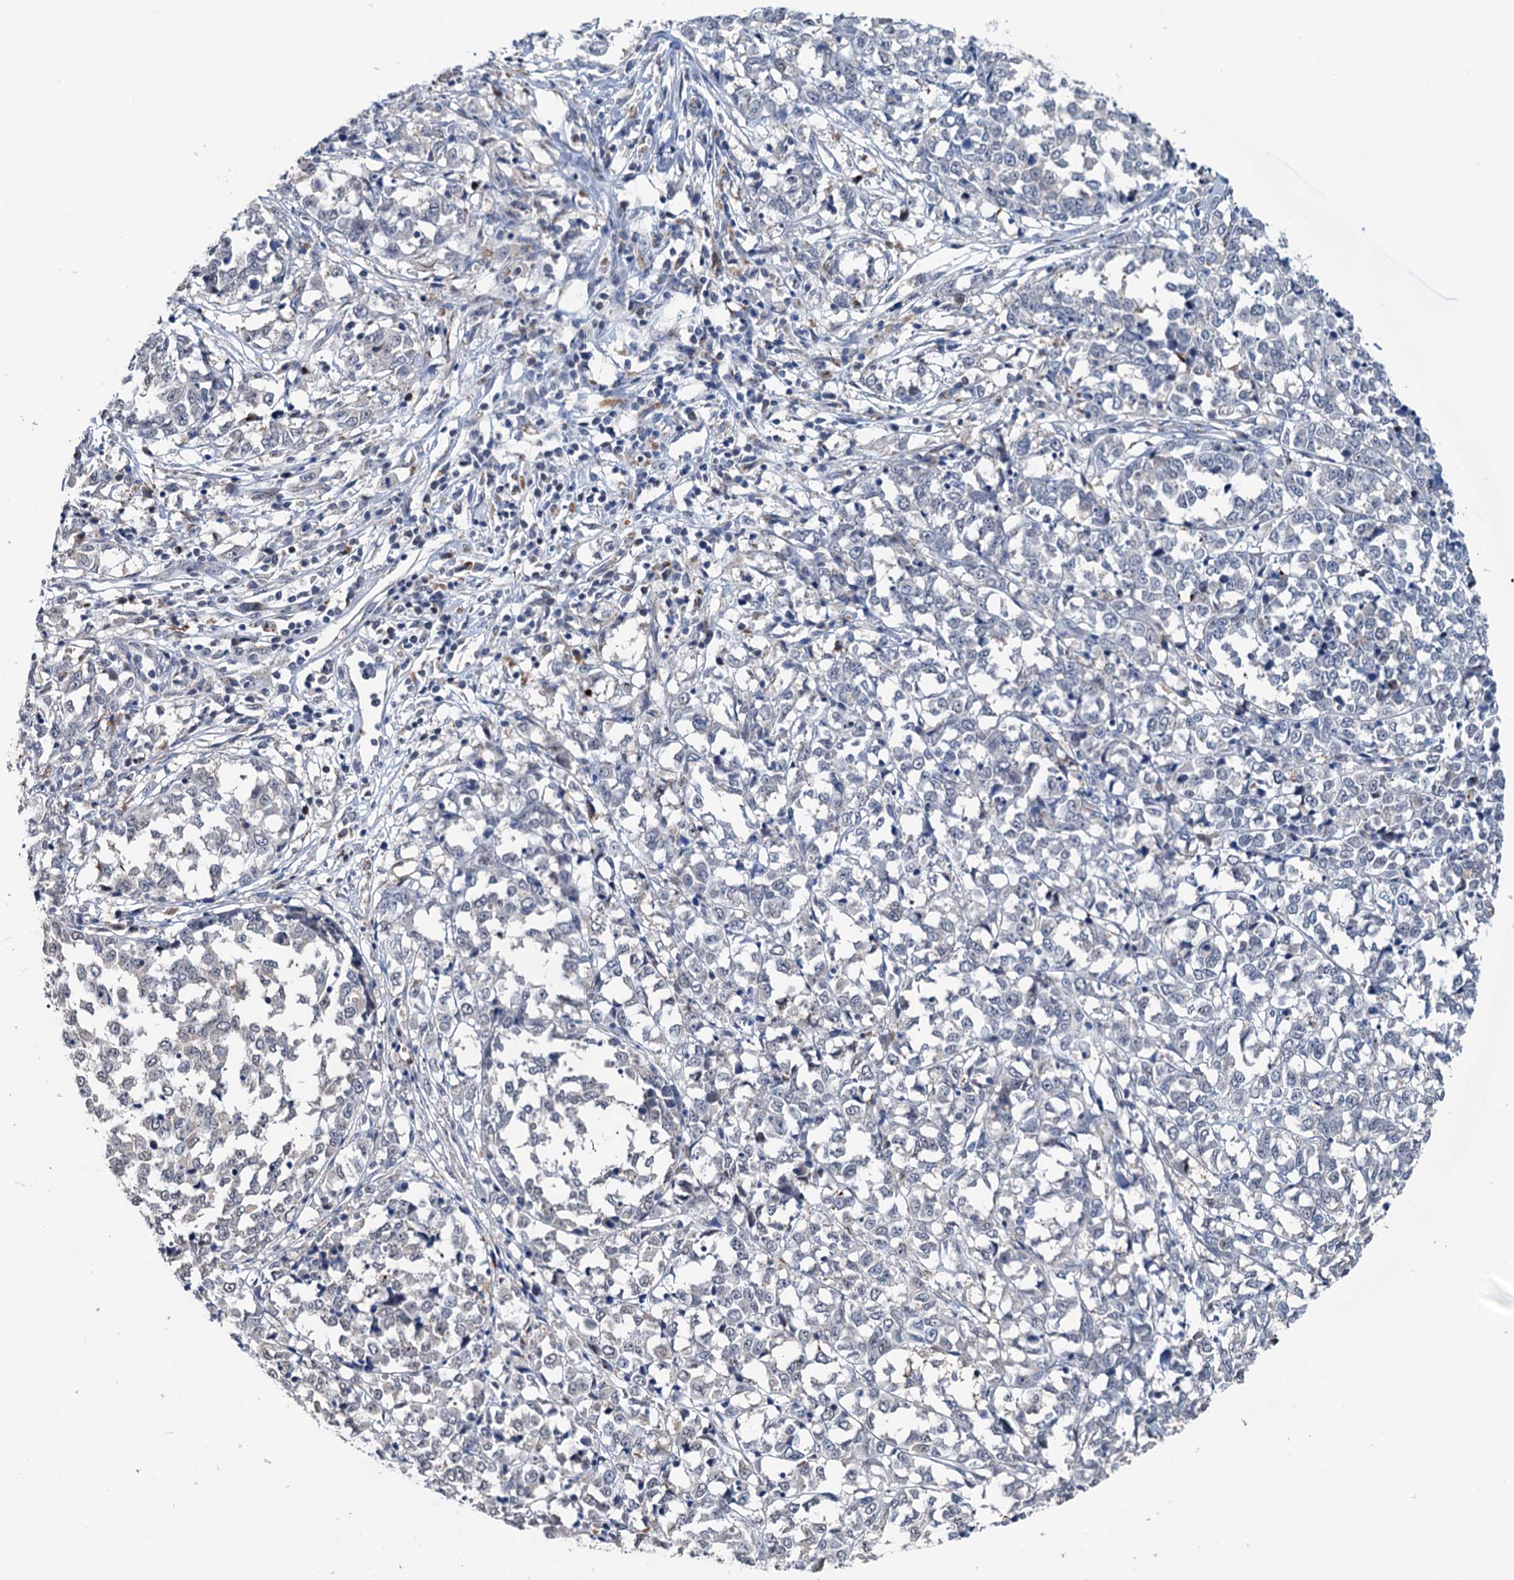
{"staining": {"intensity": "negative", "quantity": "none", "location": "none"}, "tissue": "melanoma", "cell_type": "Tumor cells", "image_type": "cancer", "snomed": [{"axis": "morphology", "description": "Malignant melanoma, NOS"}, {"axis": "topography", "description": "Skin"}], "caption": "A micrograph of human melanoma is negative for staining in tumor cells. (Stains: DAB (3,3'-diaminobenzidine) IHC with hematoxylin counter stain, Microscopy: brightfield microscopy at high magnification).", "gene": "SHLD1", "patient": {"sex": "female", "age": 72}}